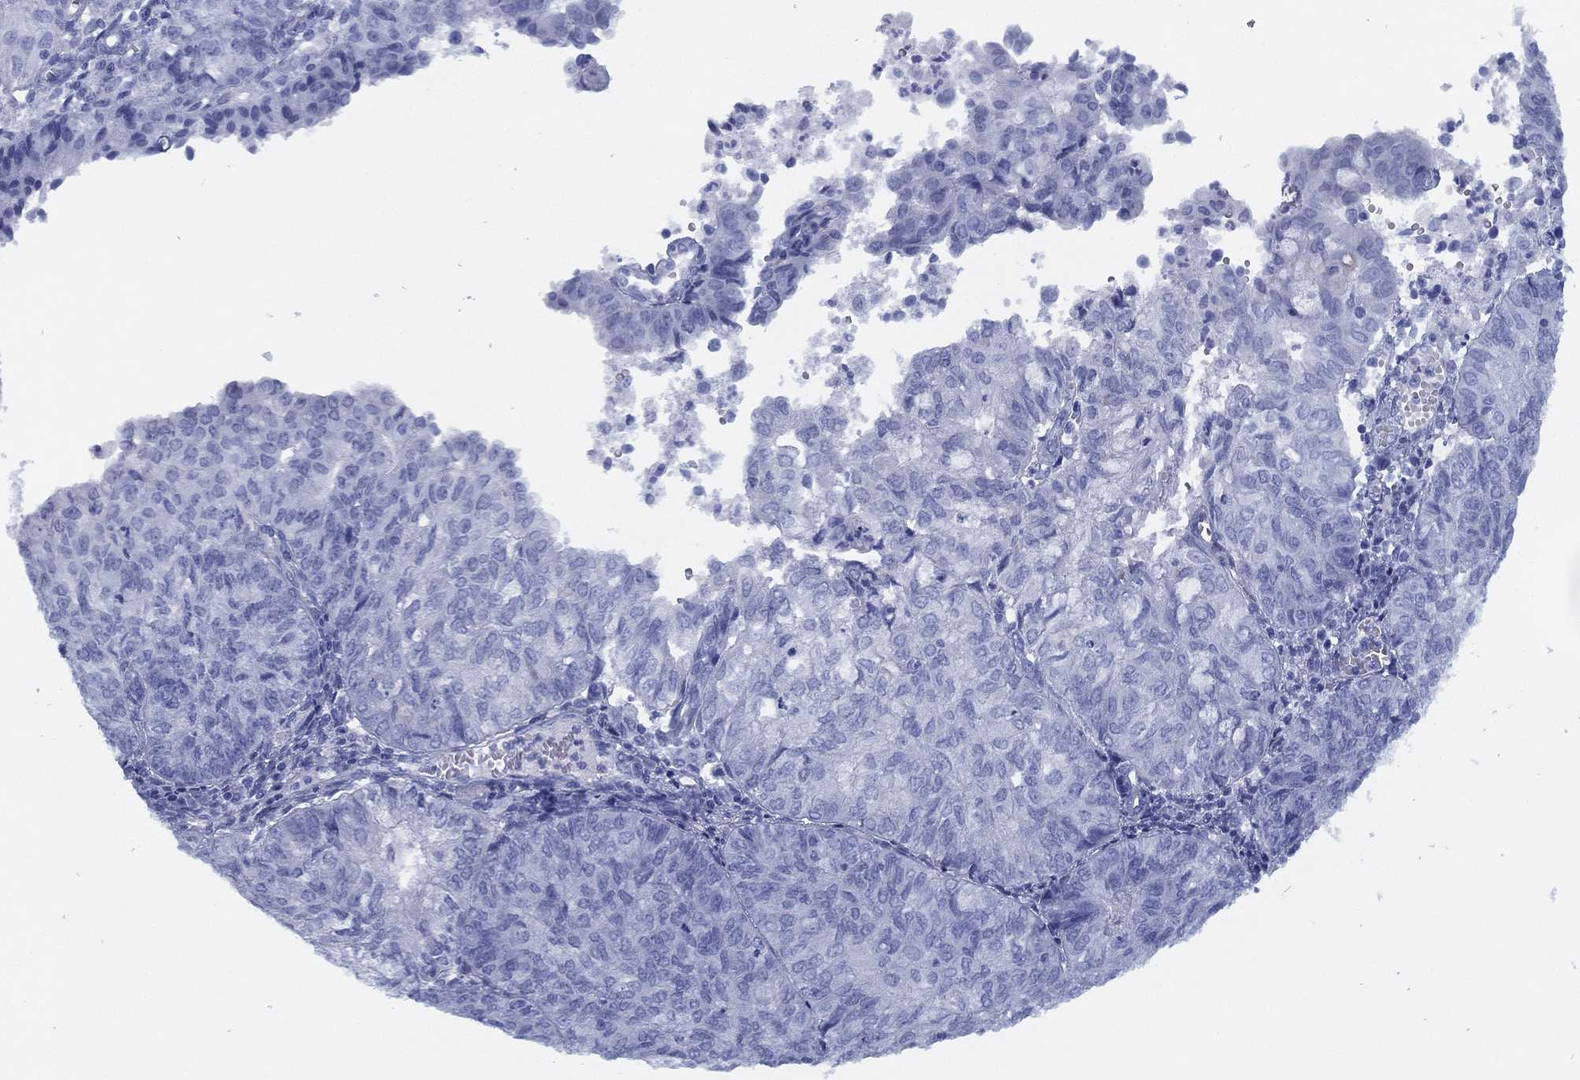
{"staining": {"intensity": "negative", "quantity": "none", "location": "none"}, "tissue": "endometrial cancer", "cell_type": "Tumor cells", "image_type": "cancer", "snomed": [{"axis": "morphology", "description": "Adenocarcinoma, NOS"}, {"axis": "topography", "description": "Endometrium"}], "caption": "Adenocarcinoma (endometrial) stained for a protein using IHC reveals no expression tumor cells.", "gene": "TMEM252", "patient": {"sex": "female", "age": 82}}